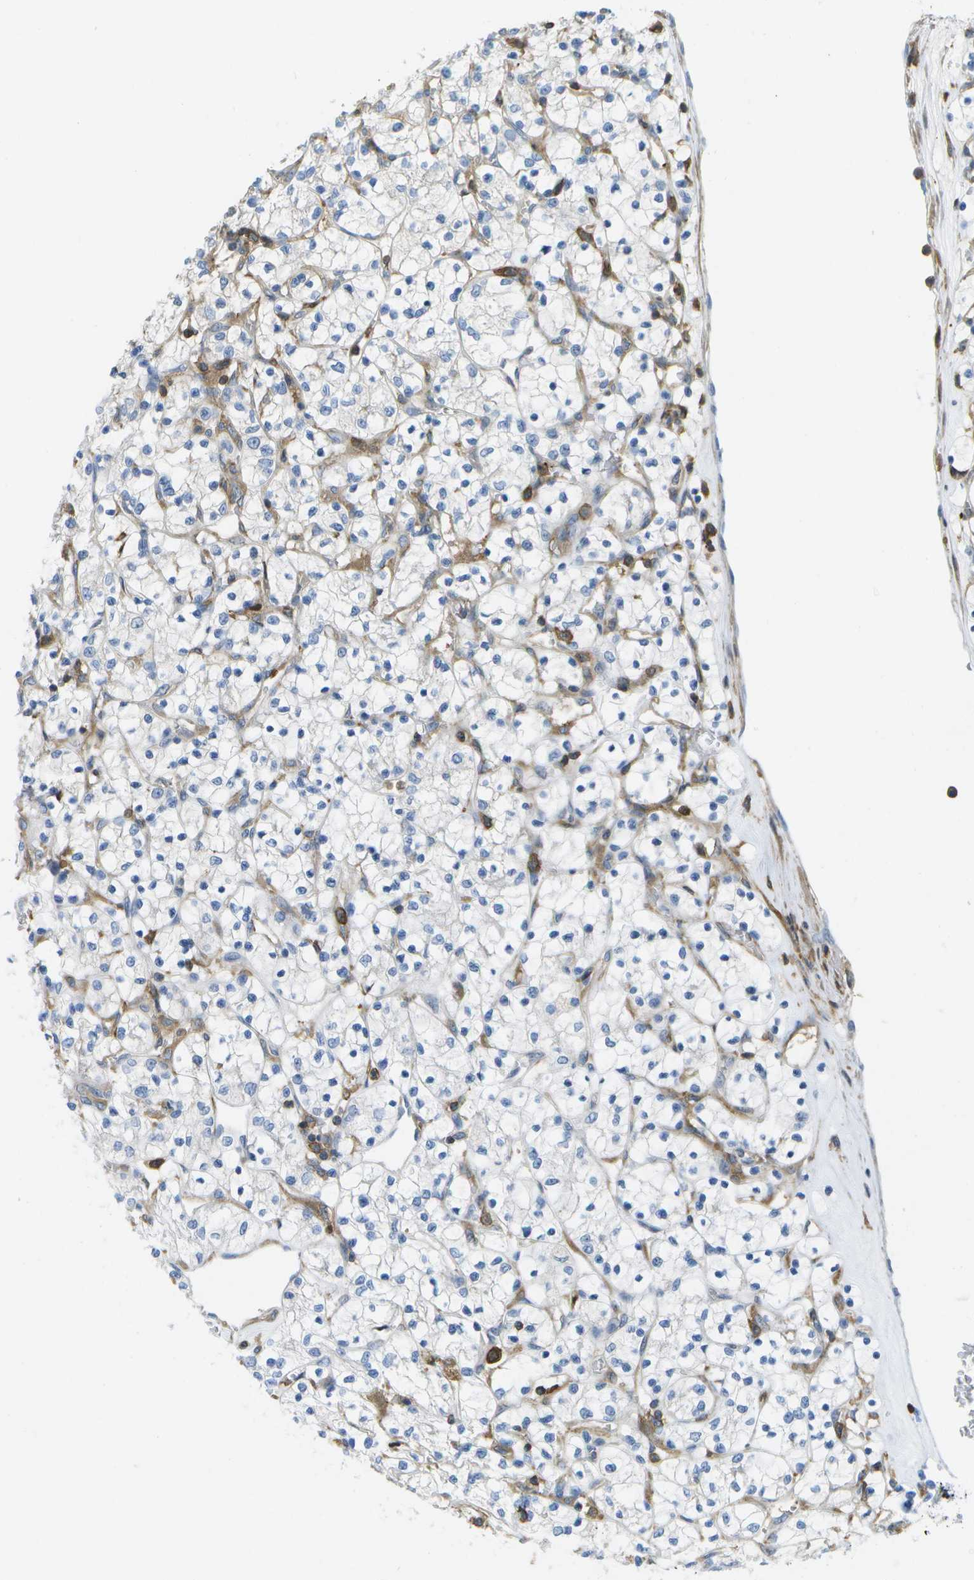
{"staining": {"intensity": "negative", "quantity": "none", "location": "none"}, "tissue": "renal cancer", "cell_type": "Tumor cells", "image_type": "cancer", "snomed": [{"axis": "morphology", "description": "Adenocarcinoma, NOS"}, {"axis": "topography", "description": "Kidney"}], "caption": "IHC photomicrograph of human renal cancer (adenocarcinoma) stained for a protein (brown), which exhibits no expression in tumor cells.", "gene": "RCSD1", "patient": {"sex": "female", "age": 69}}